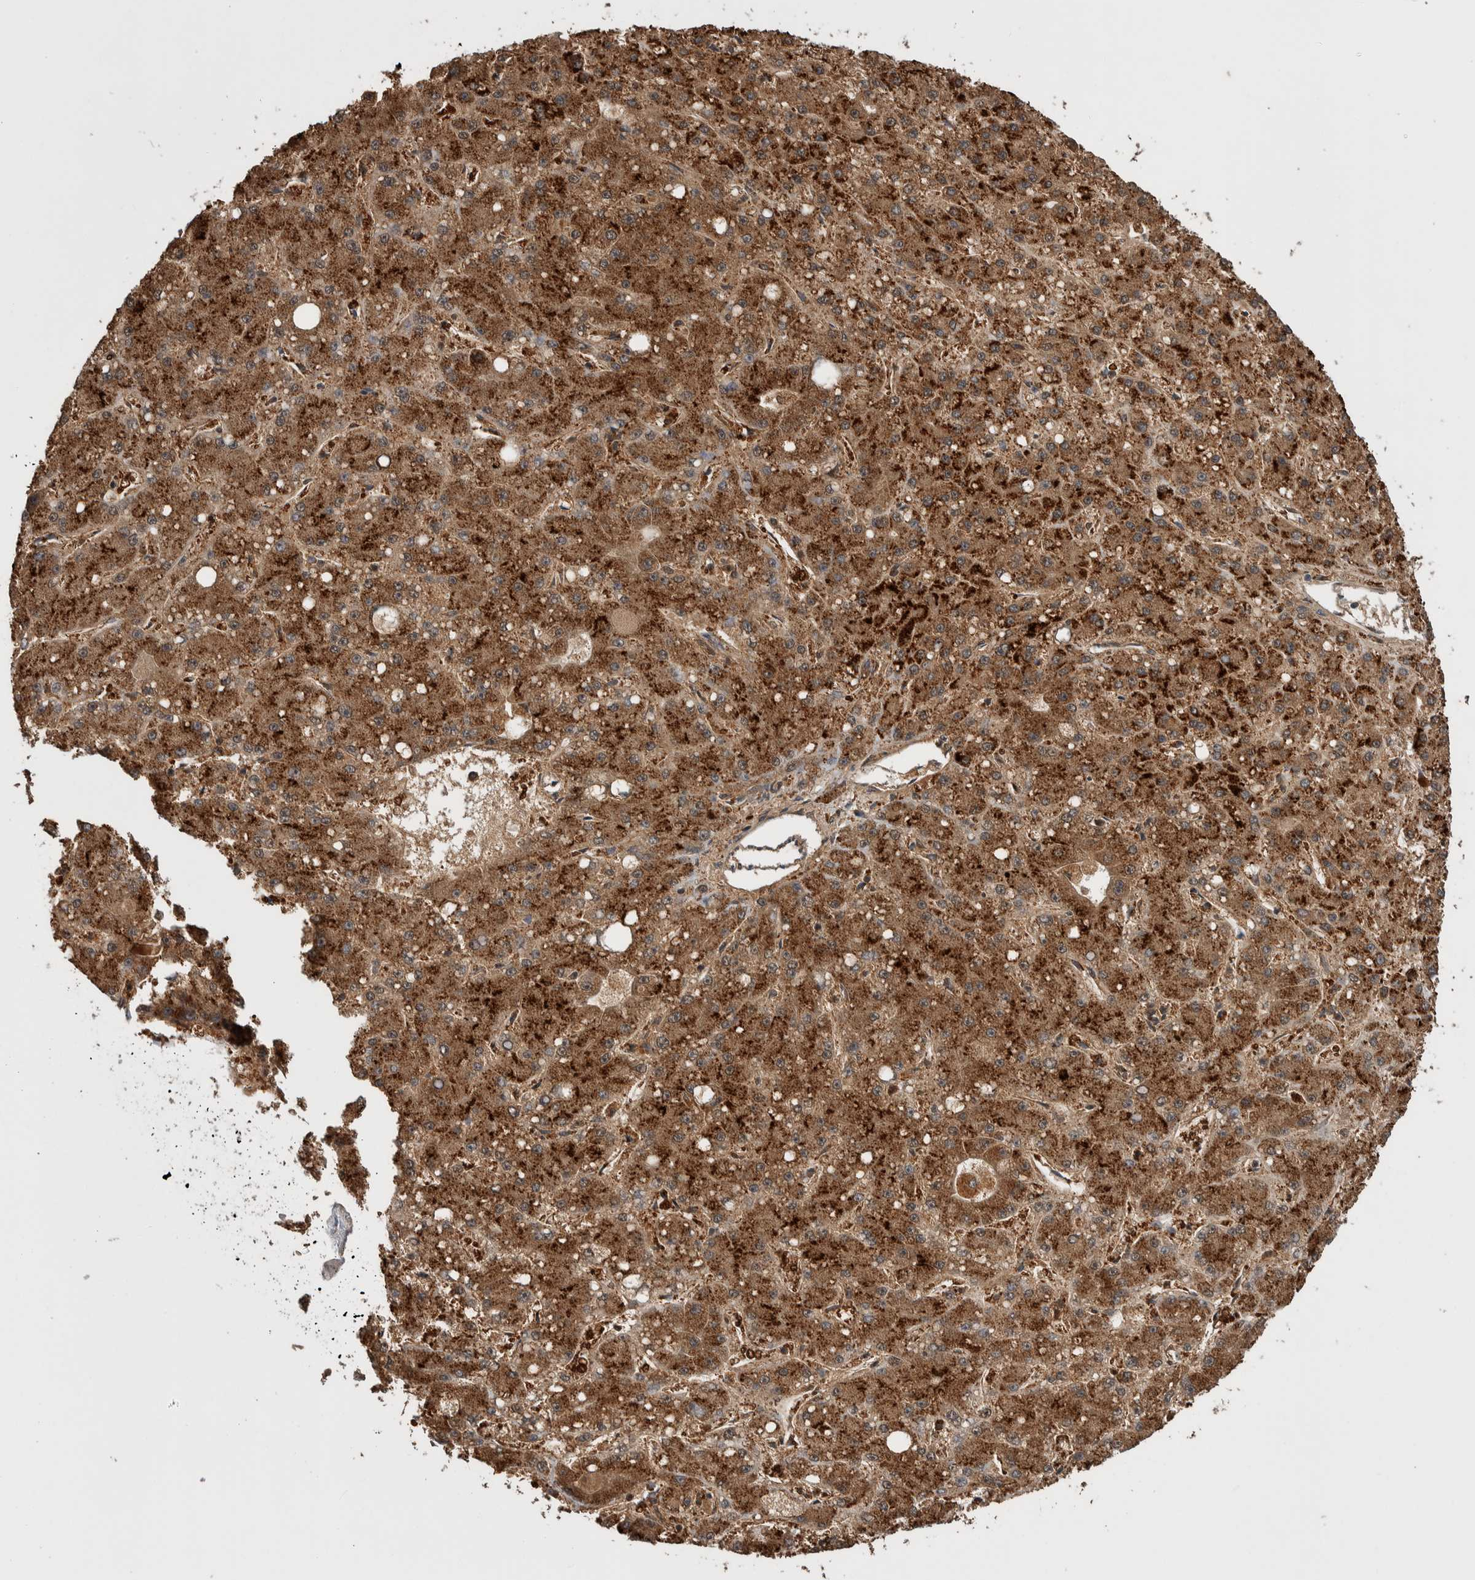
{"staining": {"intensity": "strong", "quantity": ">75%", "location": "cytoplasmic/membranous"}, "tissue": "liver cancer", "cell_type": "Tumor cells", "image_type": "cancer", "snomed": [{"axis": "morphology", "description": "Carcinoma, Hepatocellular, NOS"}, {"axis": "topography", "description": "Liver"}], "caption": "Brown immunohistochemical staining in human liver cancer shows strong cytoplasmic/membranous expression in approximately >75% of tumor cells. (Stains: DAB (3,3'-diaminobenzidine) in brown, nuclei in blue, Microscopy: brightfield microscopy at high magnification).", "gene": "DVL2", "patient": {"sex": "male", "age": 67}}